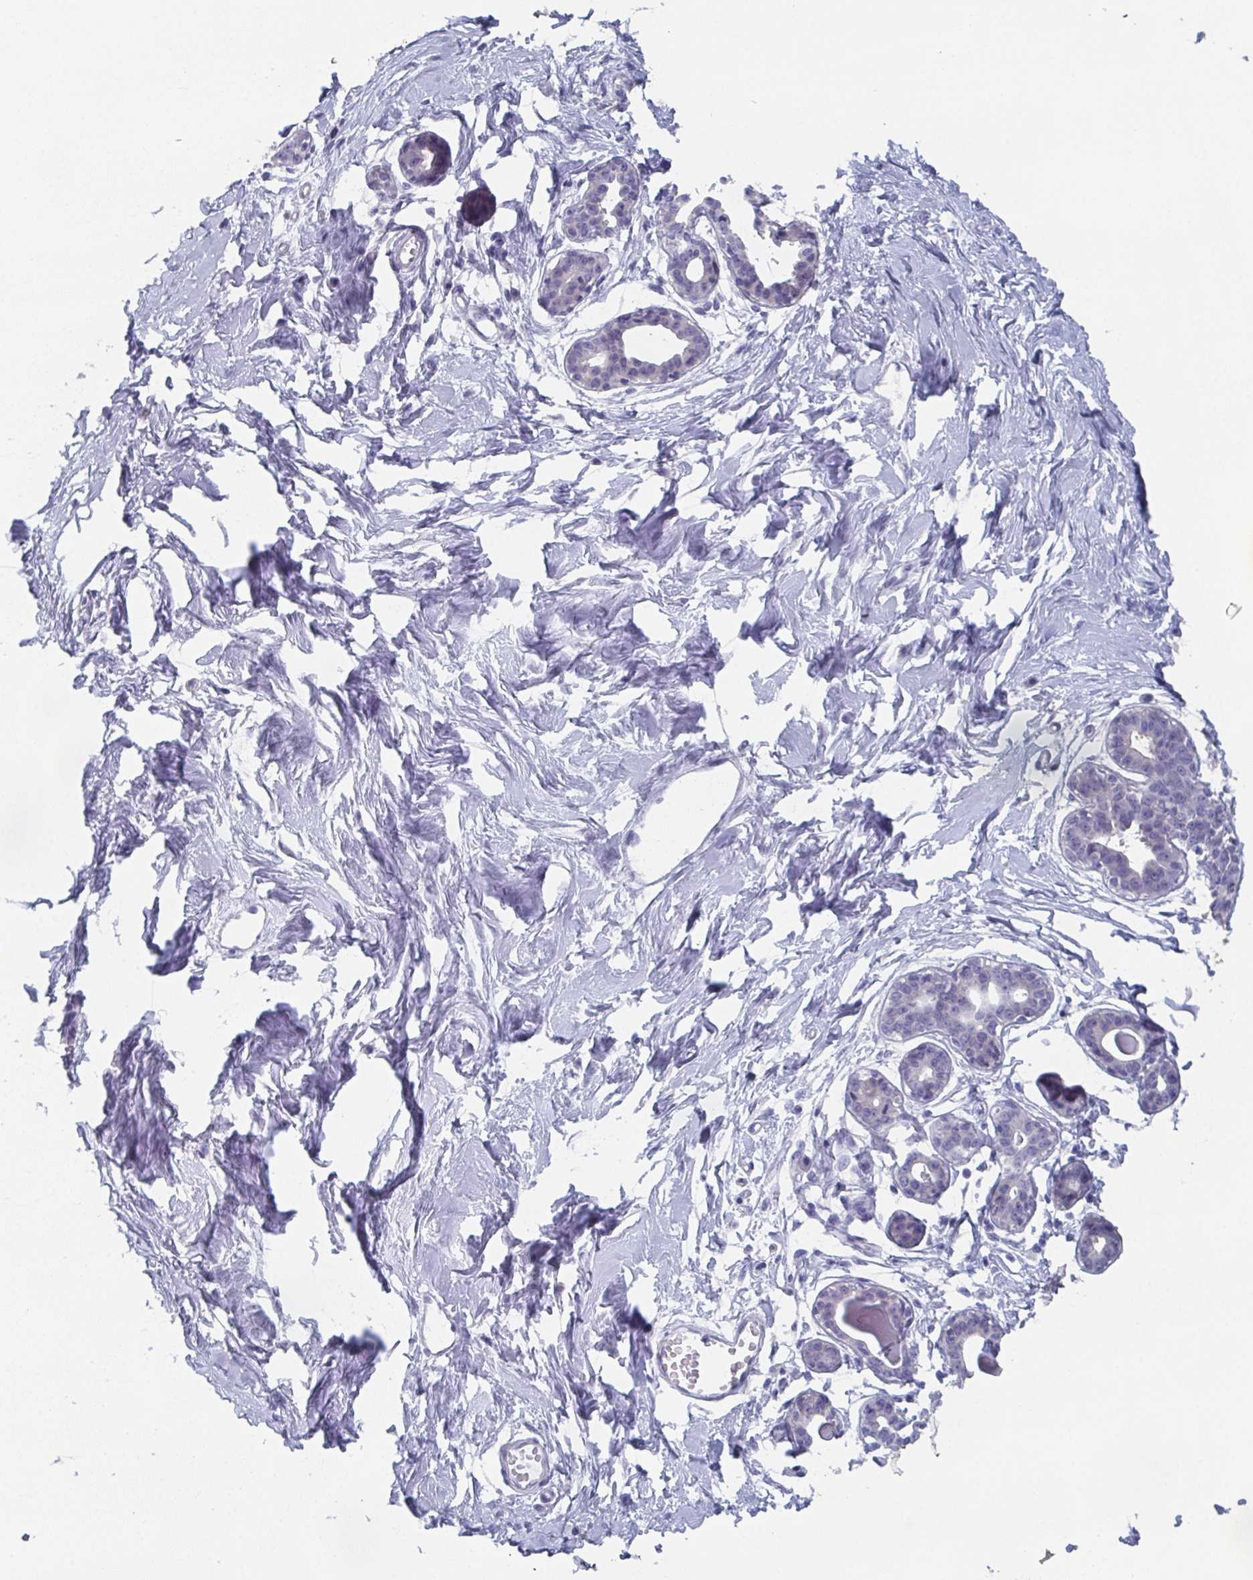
{"staining": {"intensity": "negative", "quantity": "none", "location": "none"}, "tissue": "breast", "cell_type": "Adipocytes", "image_type": "normal", "snomed": [{"axis": "morphology", "description": "Normal tissue, NOS"}, {"axis": "topography", "description": "Breast"}], "caption": "IHC of unremarkable breast exhibits no positivity in adipocytes.", "gene": "DYDC2", "patient": {"sex": "female", "age": 45}}